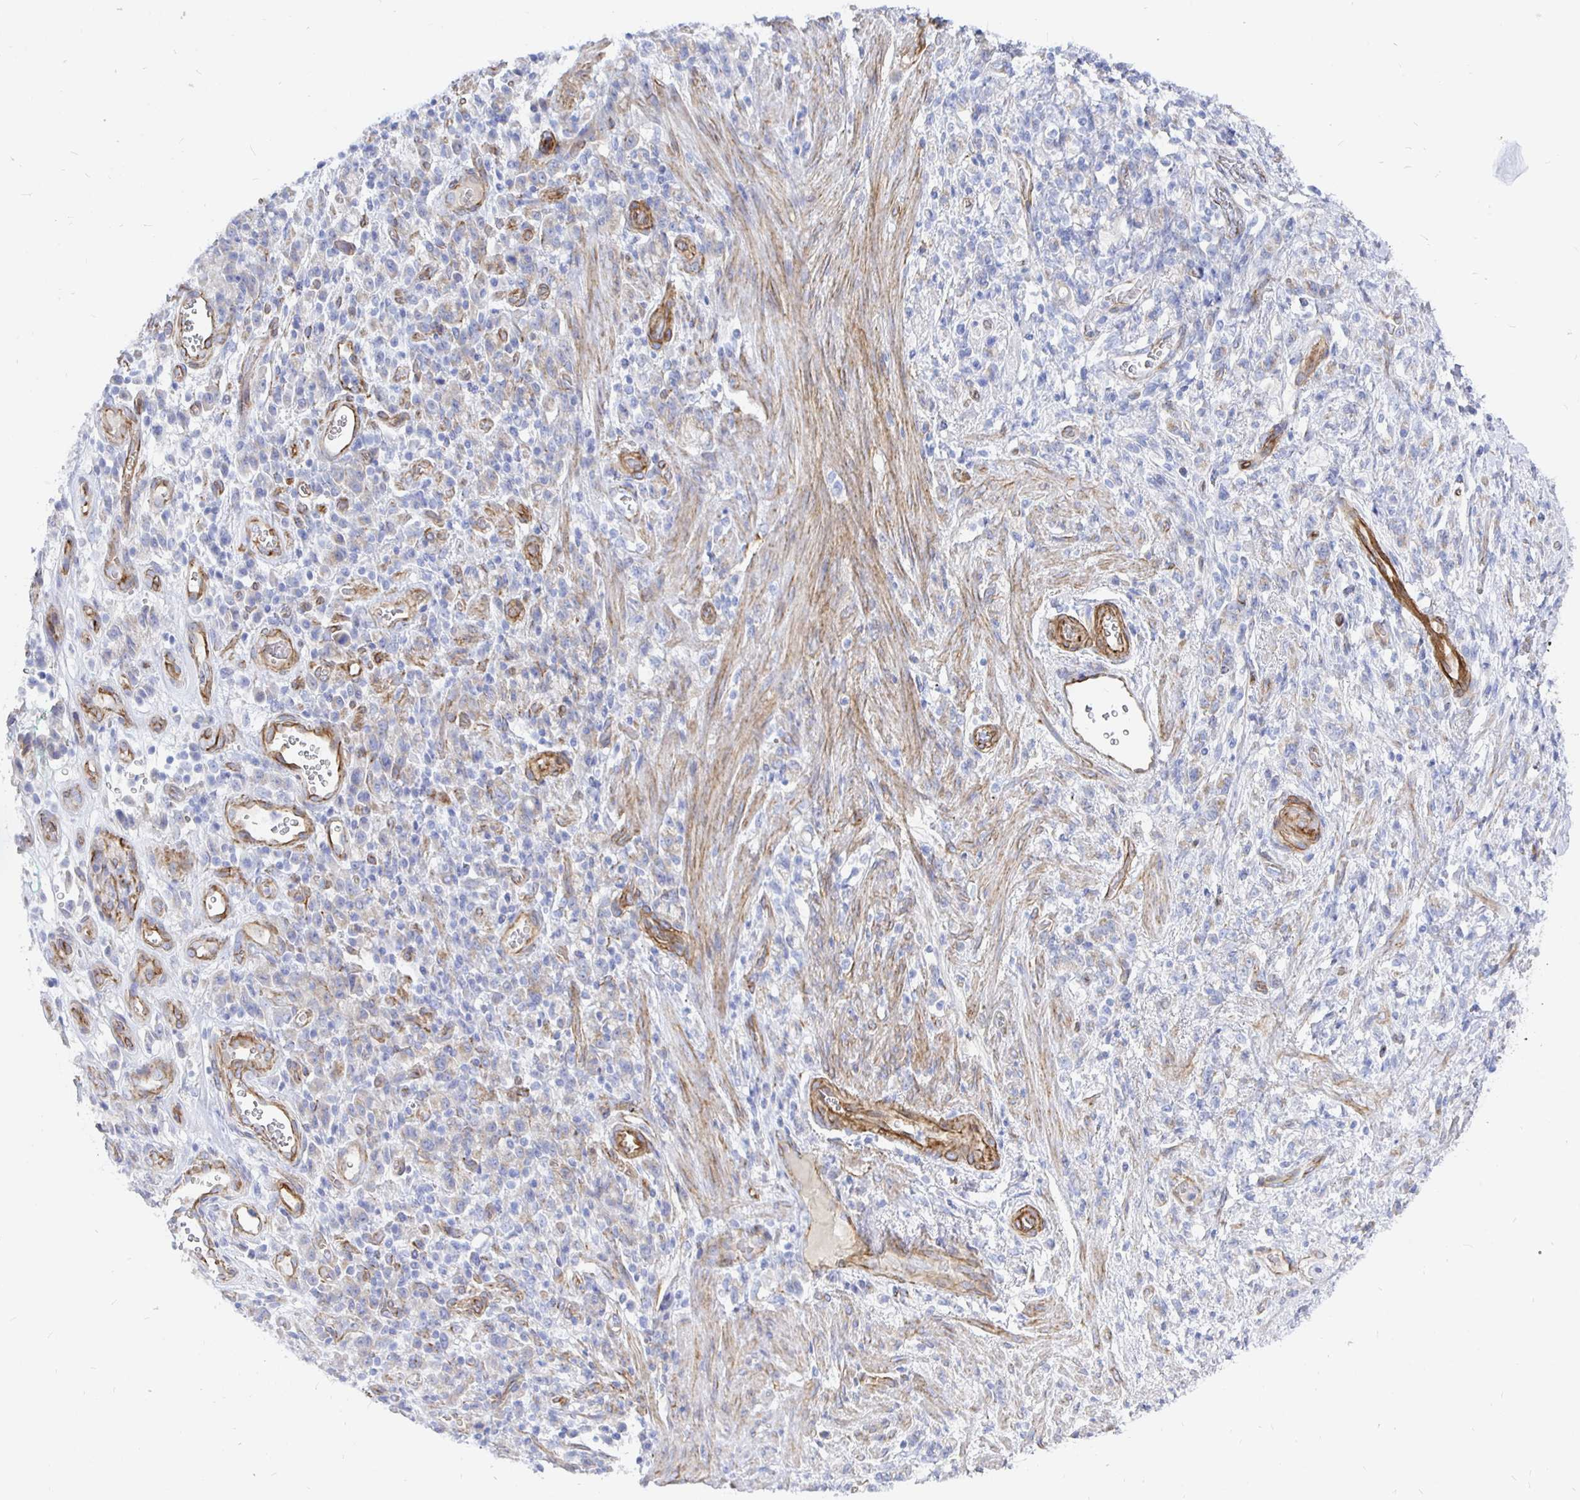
{"staining": {"intensity": "negative", "quantity": "none", "location": "none"}, "tissue": "stomach cancer", "cell_type": "Tumor cells", "image_type": "cancer", "snomed": [{"axis": "morphology", "description": "Adenocarcinoma, NOS"}, {"axis": "topography", "description": "Stomach"}], "caption": "Micrograph shows no significant protein staining in tumor cells of stomach cancer.", "gene": "COX16", "patient": {"sex": "male", "age": 77}}